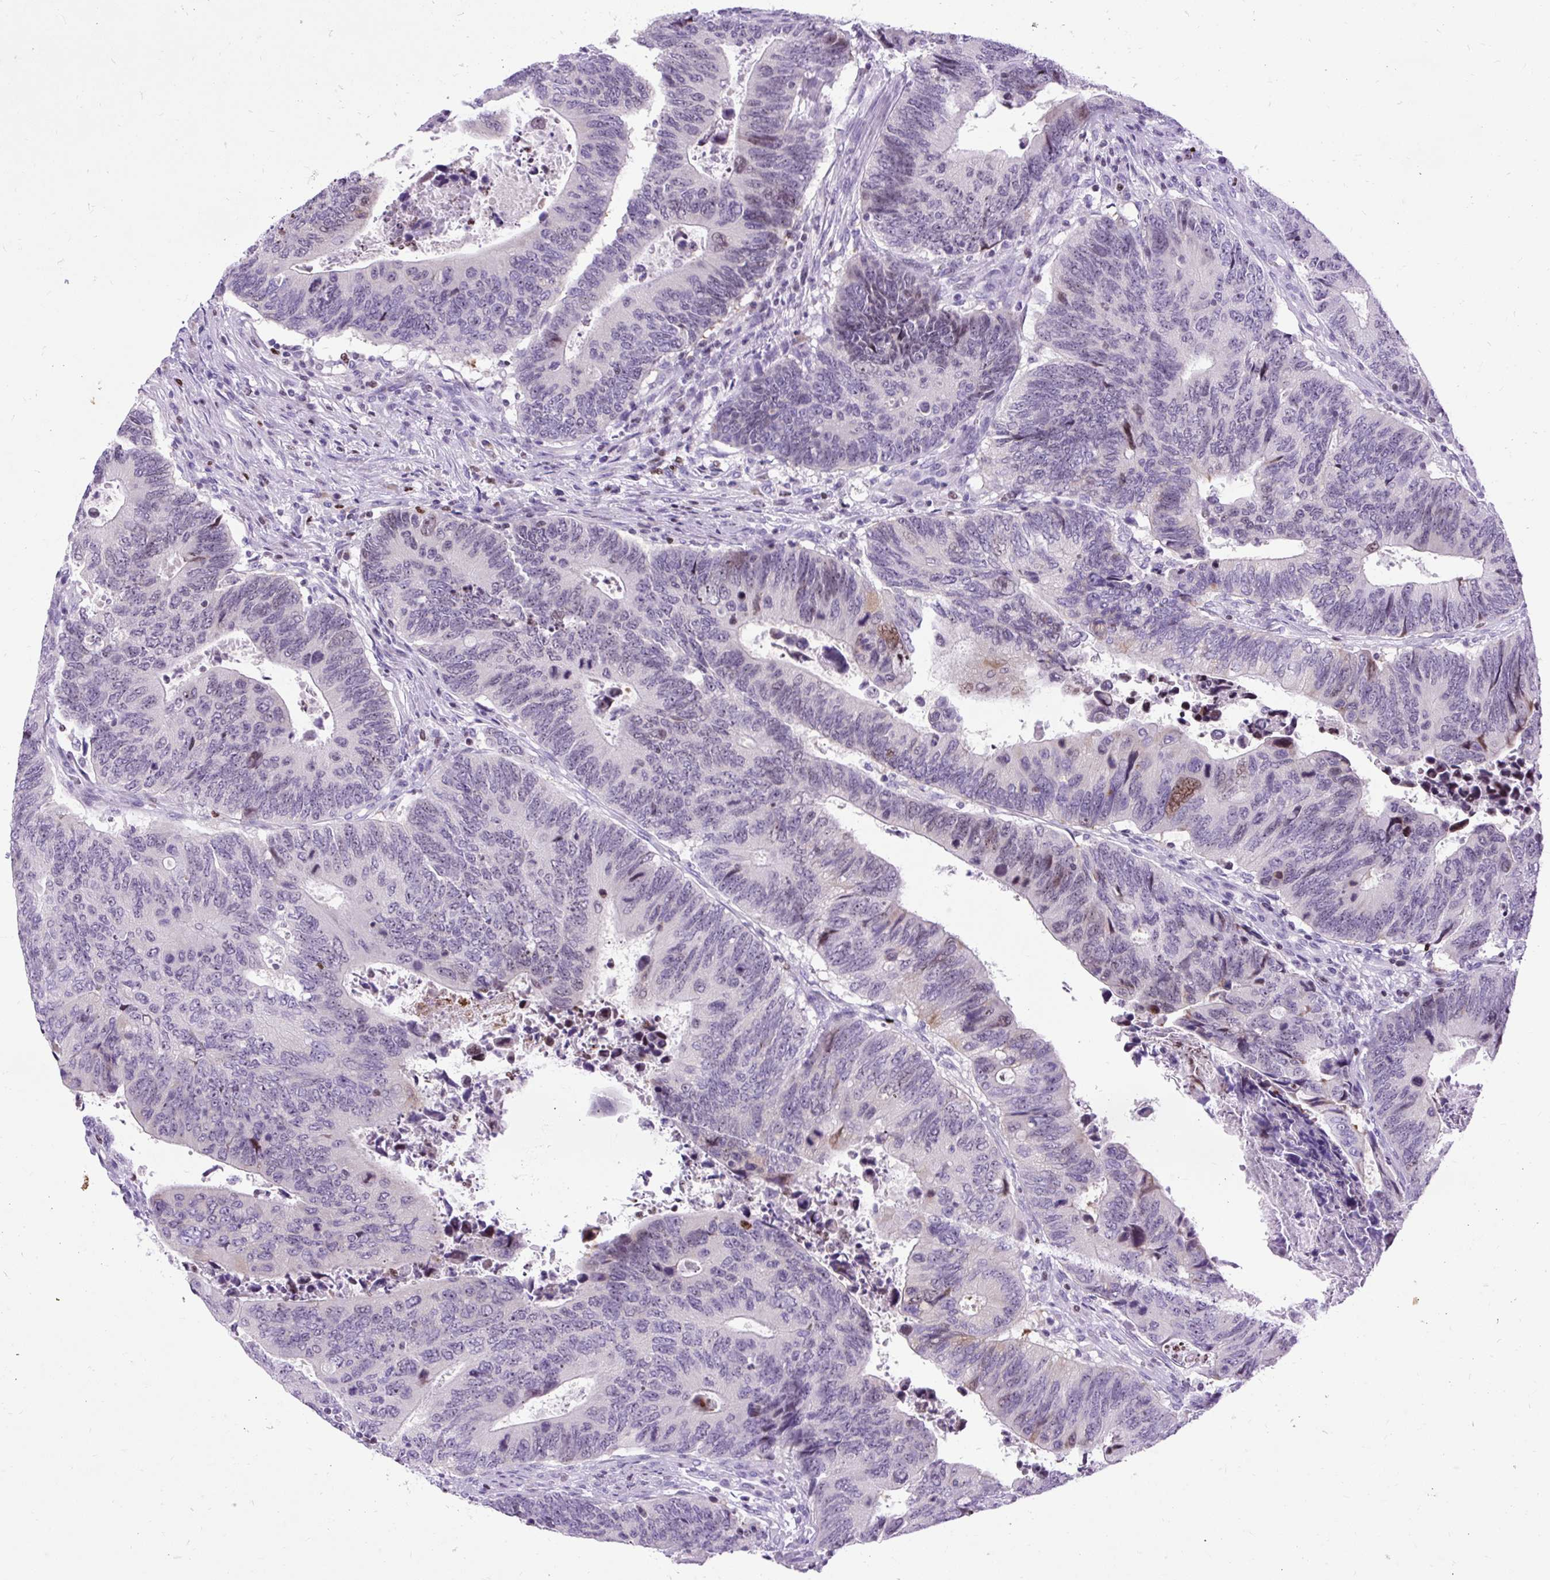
{"staining": {"intensity": "moderate", "quantity": "<25%", "location": "nuclear"}, "tissue": "colorectal cancer", "cell_type": "Tumor cells", "image_type": "cancer", "snomed": [{"axis": "morphology", "description": "Adenocarcinoma, NOS"}, {"axis": "topography", "description": "Colon"}], "caption": "This photomicrograph shows IHC staining of human colorectal cancer, with low moderate nuclear staining in about <25% of tumor cells.", "gene": "SPC24", "patient": {"sex": "male", "age": 87}}